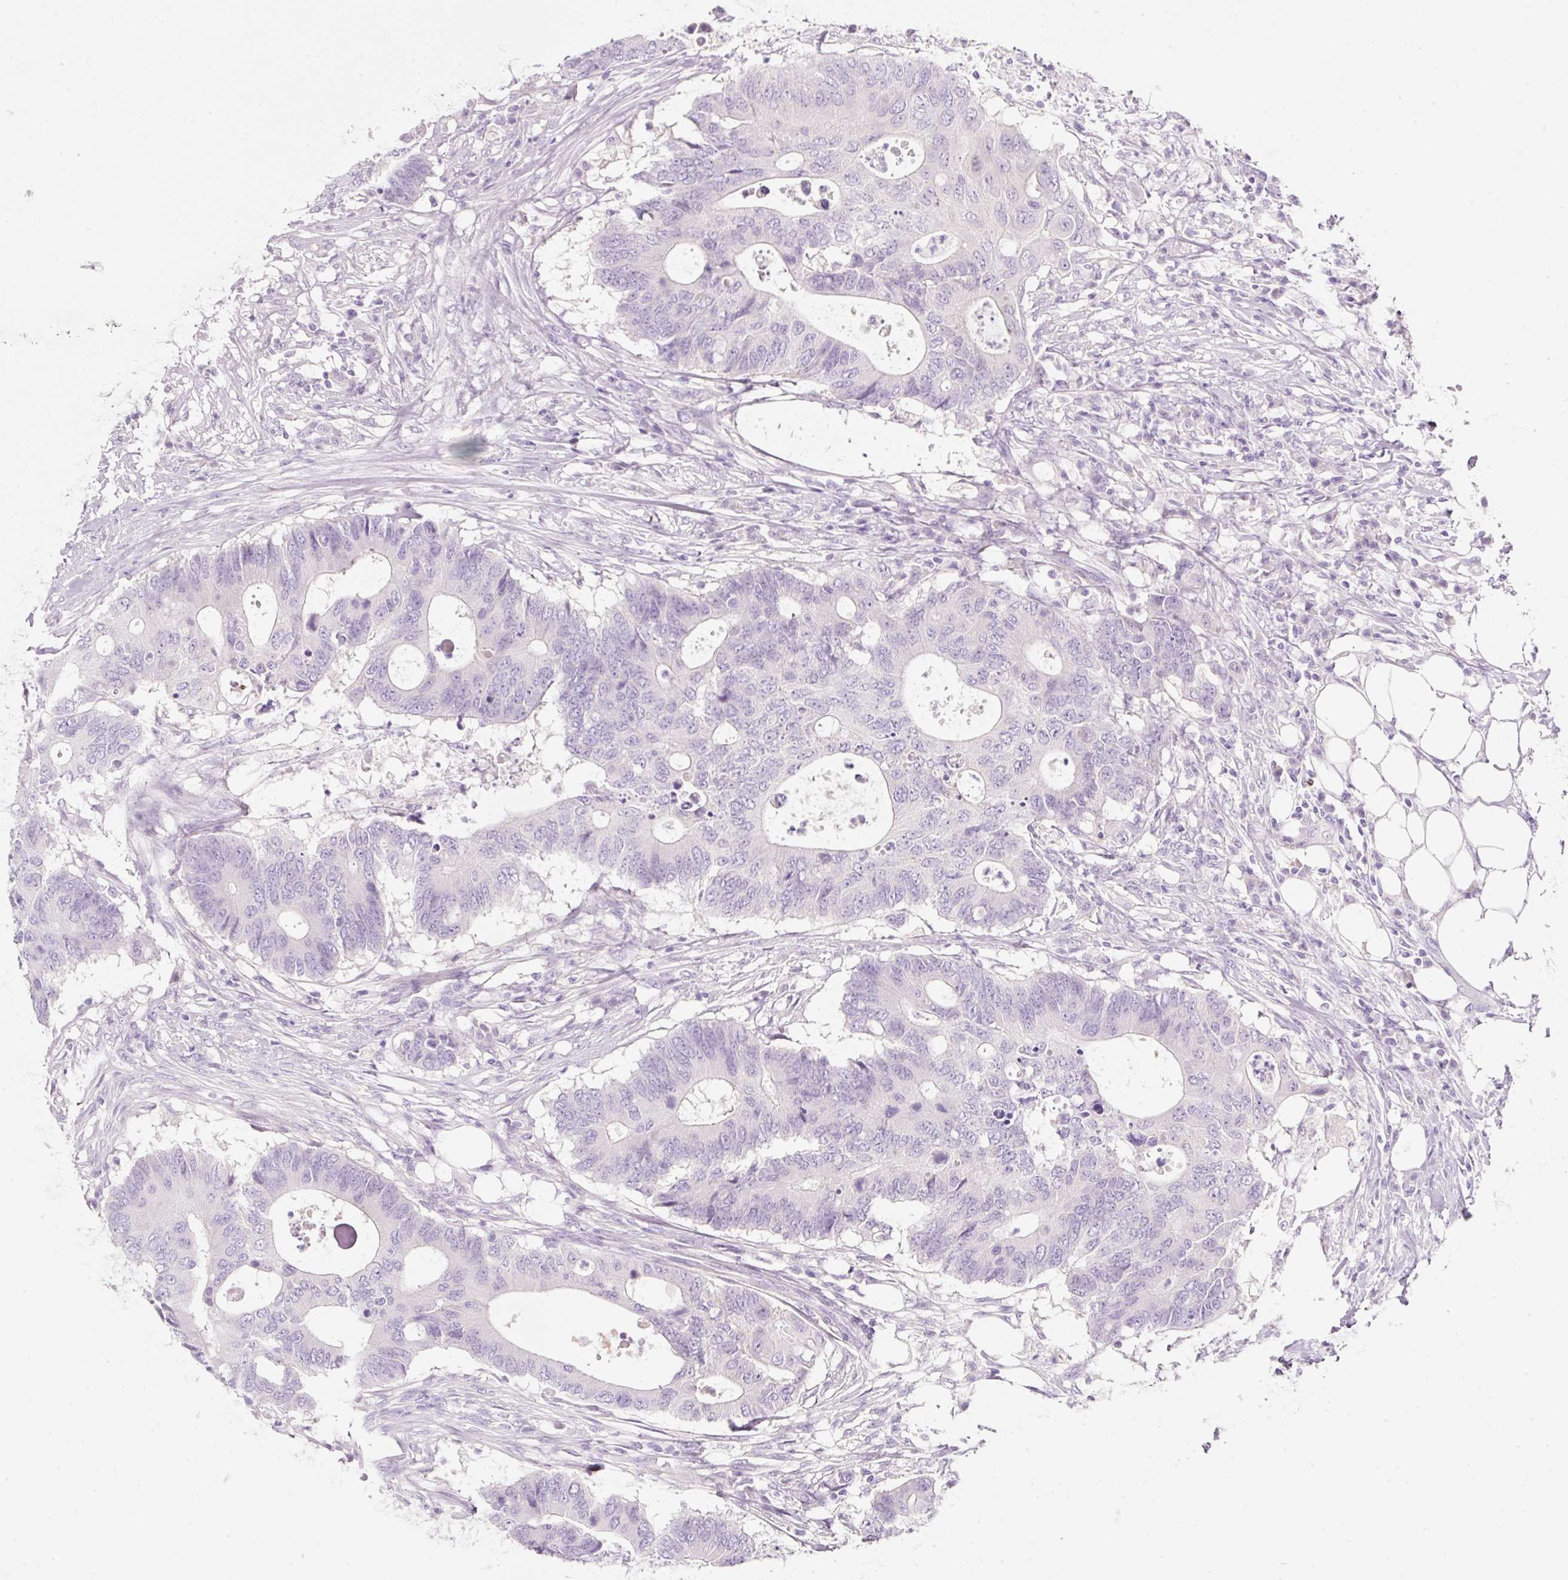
{"staining": {"intensity": "negative", "quantity": "none", "location": "none"}, "tissue": "colorectal cancer", "cell_type": "Tumor cells", "image_type": "cancer", "snomed": [{"axis": "morphology", "description": "Adenocarcinoma, NOS"}, {"axis": "topography", "description": "Colon"}], "caption": "Tumor cells show no significant protein staining in colorectal cancer (adenocarcinoma).", "gene": "SLC2A2", "patient": {"sex": "male", "age": 71}}